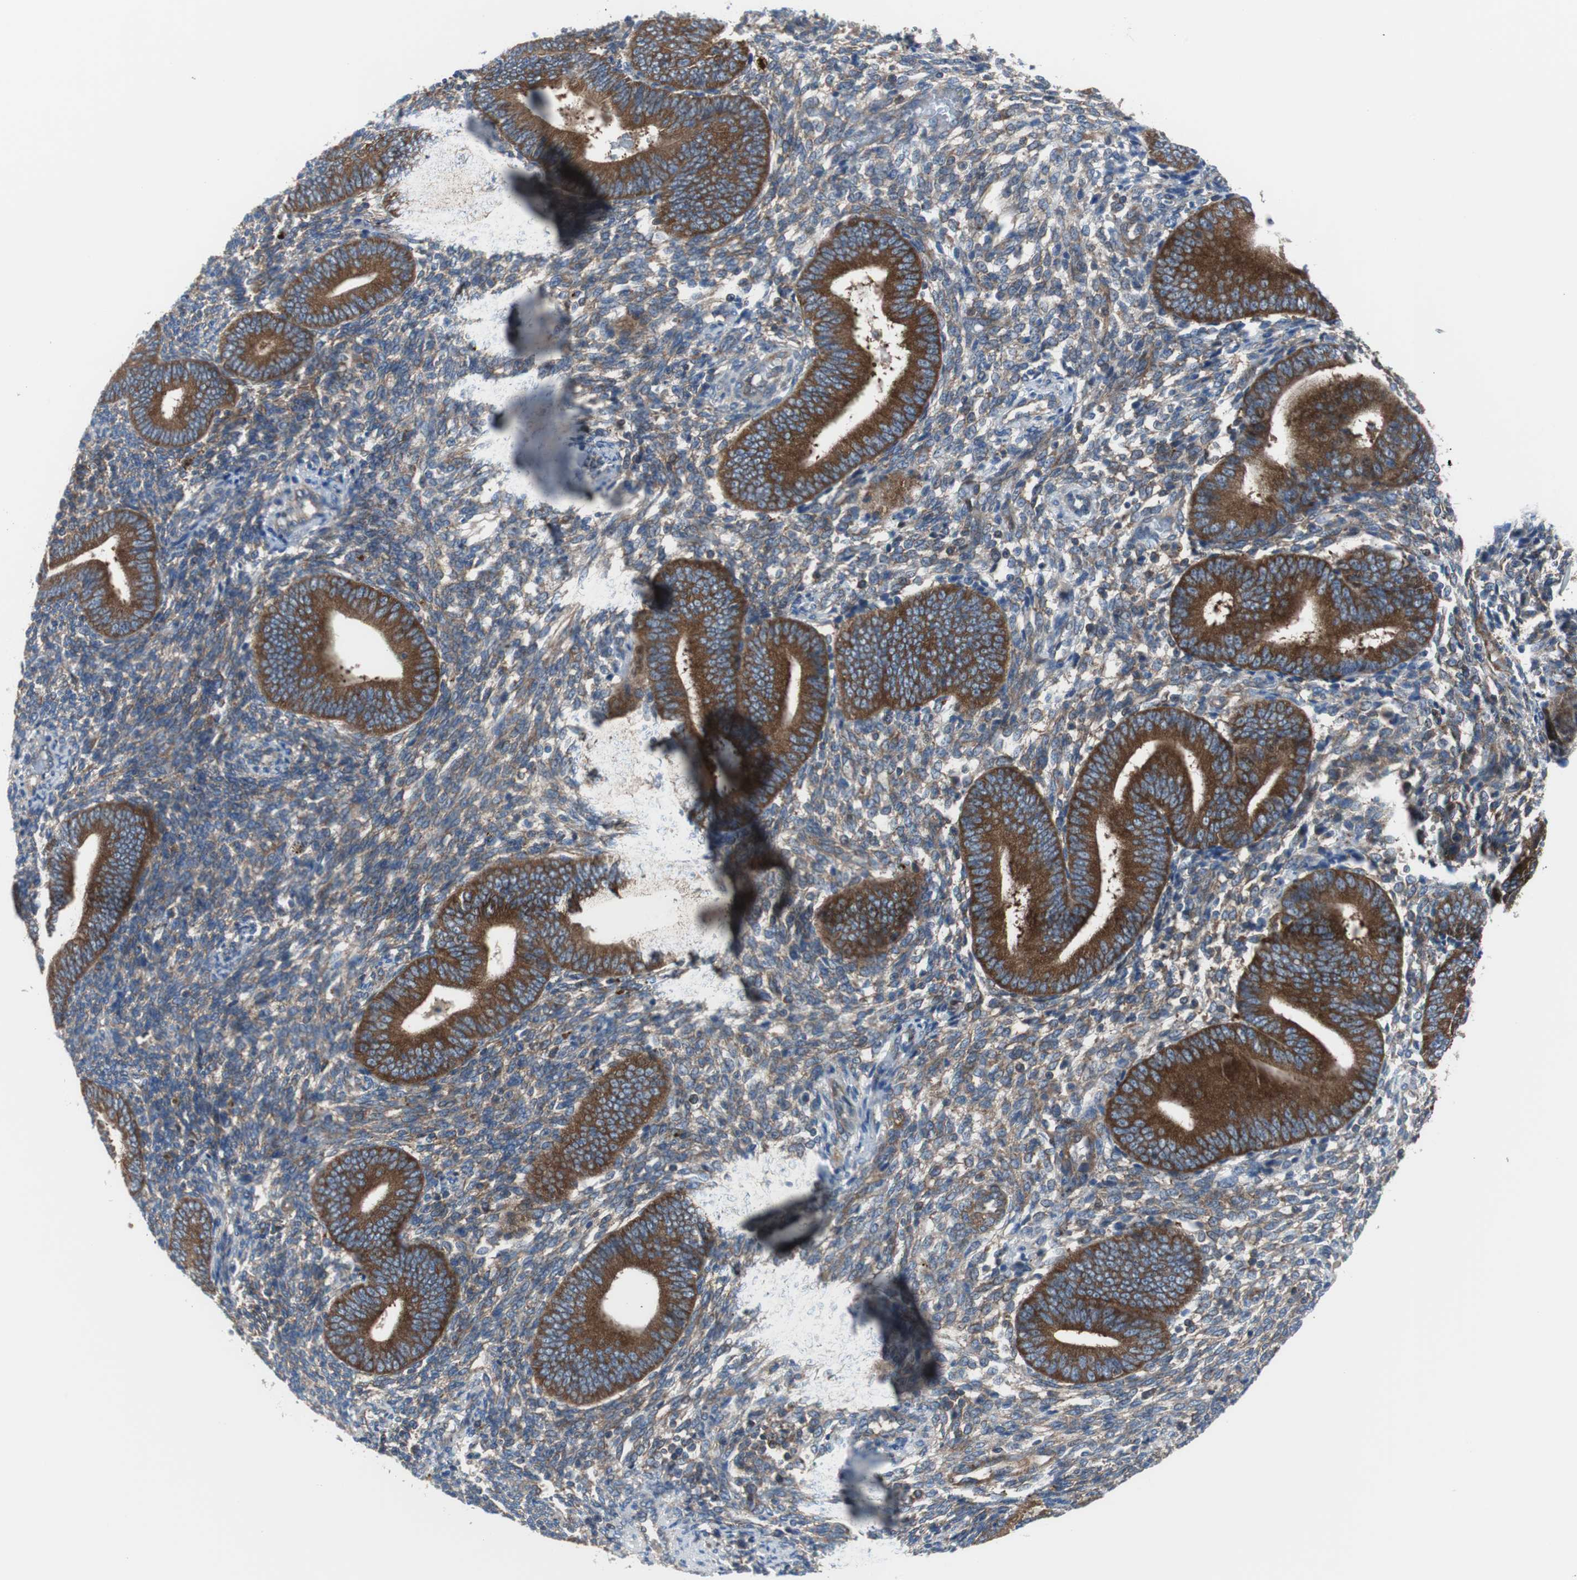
{"staining": {"intensity": "moderate", "quantity": ">75%", "location": "cytoplasmic/membranous"}, "tissue": "endometrium", "cell_type": "Cells in endometrial stroma", "image_type": "normal", "snomed": [{"axis": "morphology", "description": "Normal tissue, NOS"}, {"axis": "topography", "description": "Uterus"}, {"axis": "topography", "description": "Endometrium"}], "caption": "An image of endometrium stained for a protein reveals moderate cytoplasmic/membranous brown staining in cells in endometrial stroma. (Stains: DAB (3,3'-diaminobenzidine) in brown, nuclei in blue, Microscopy: brightfield microscopy at high magnification).", "gene": "BRAF", "patient": {"sex": "female", "age": 33}}